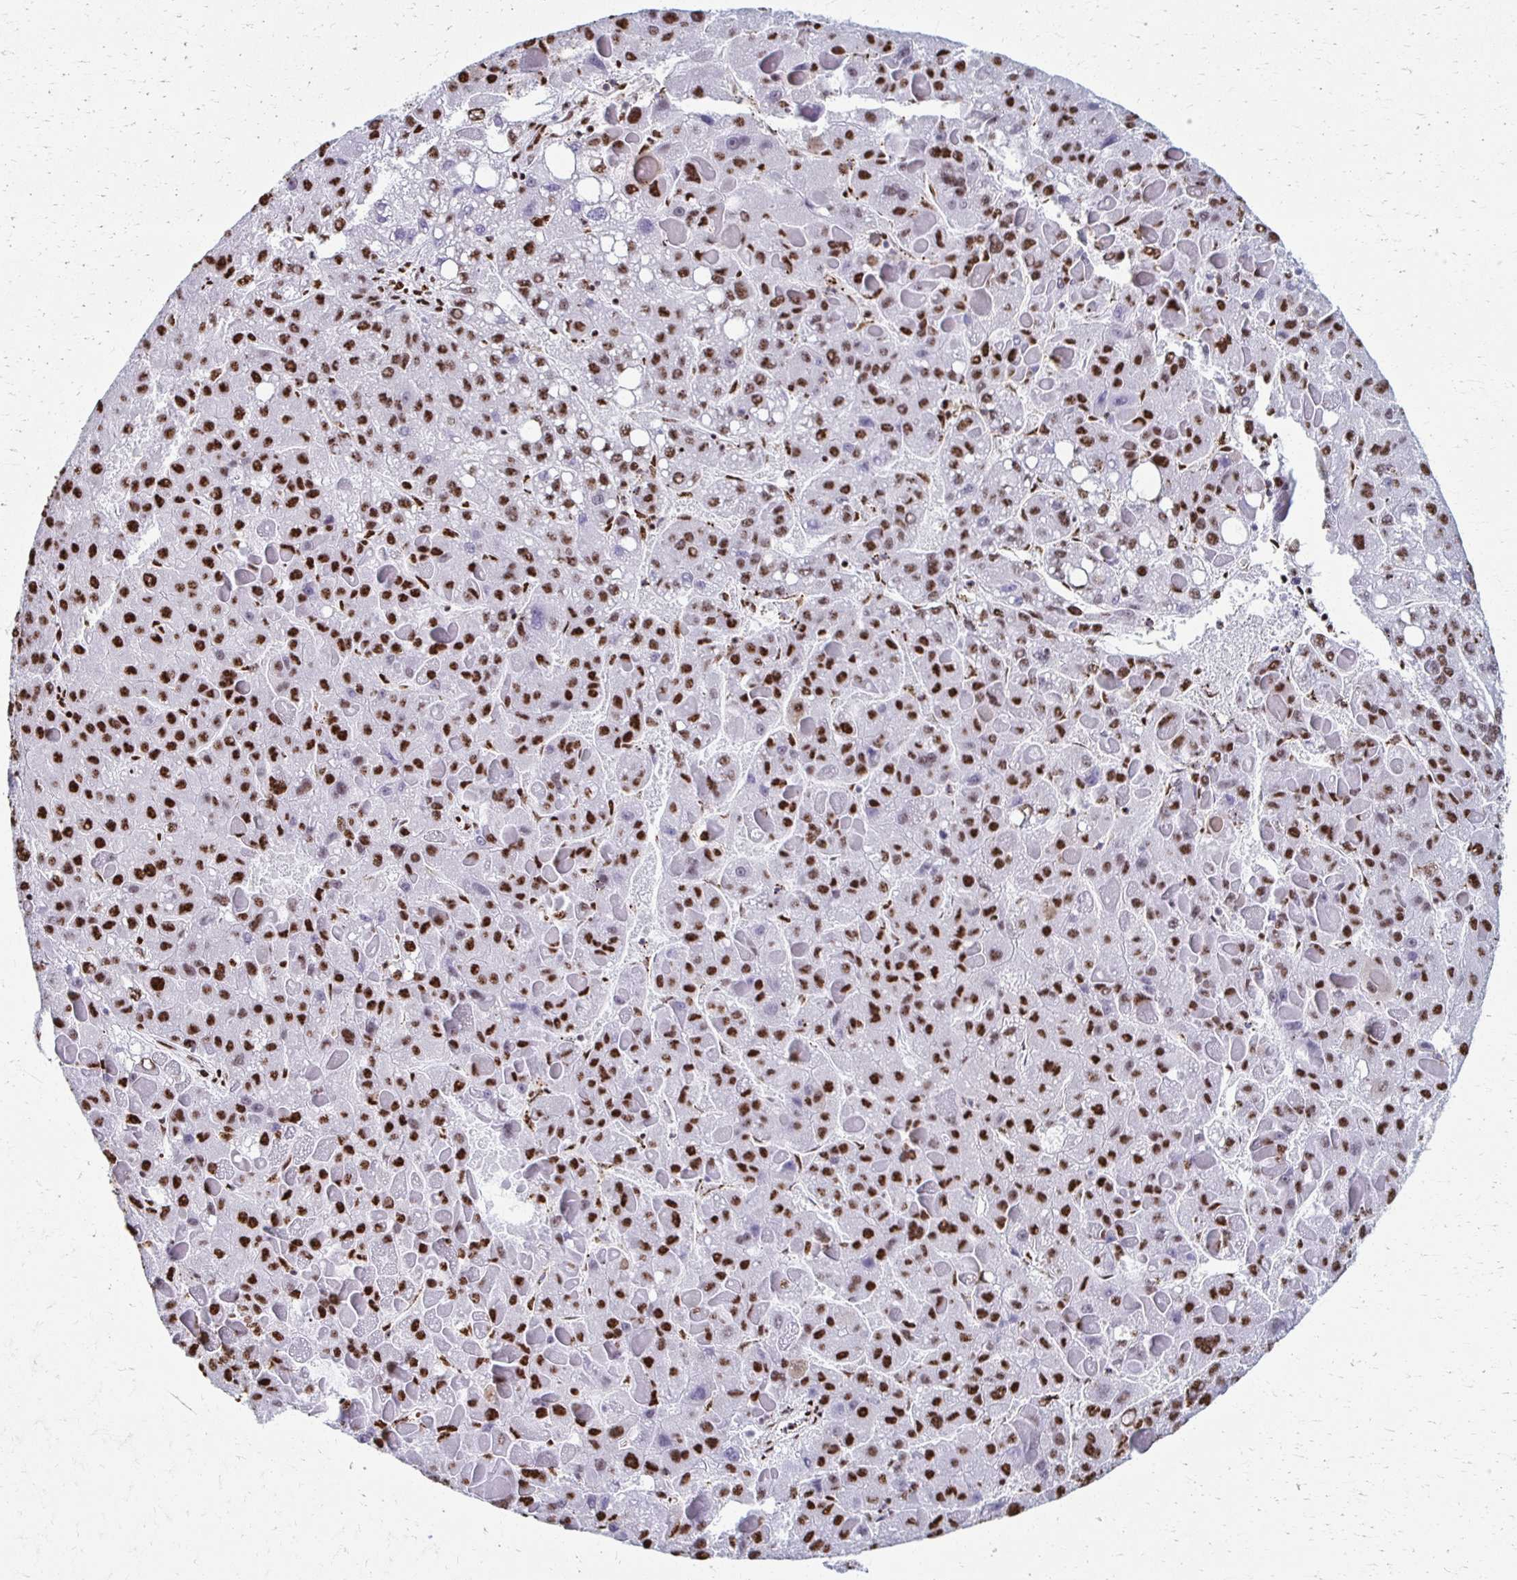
{"staining": {"intensity": "strong", "quantity": ">75%", "location": "nuclear"}, "tissue": "liver cancer", "cell_type": "Tumor cells", "image_type": "cancer", "snomed": [{"axis": "morphology", "description": "Carcinoma, Hepatocellular, NOS"}, {"axis": "topography", "description": "Liver"}], "caption": "The photomicrograph reveals immunohistochemical staining of liver cancer (hepatocellular carcinoma). There is strong nuclear expression is identified in approximately >75% of tumor cells. (DAB (3,3'-diaminobenzidine) IHC, brown staining for protein, blue staining for nuclei).", "gene": "NONO", "patient": {"sex": "female", "age": 82}}